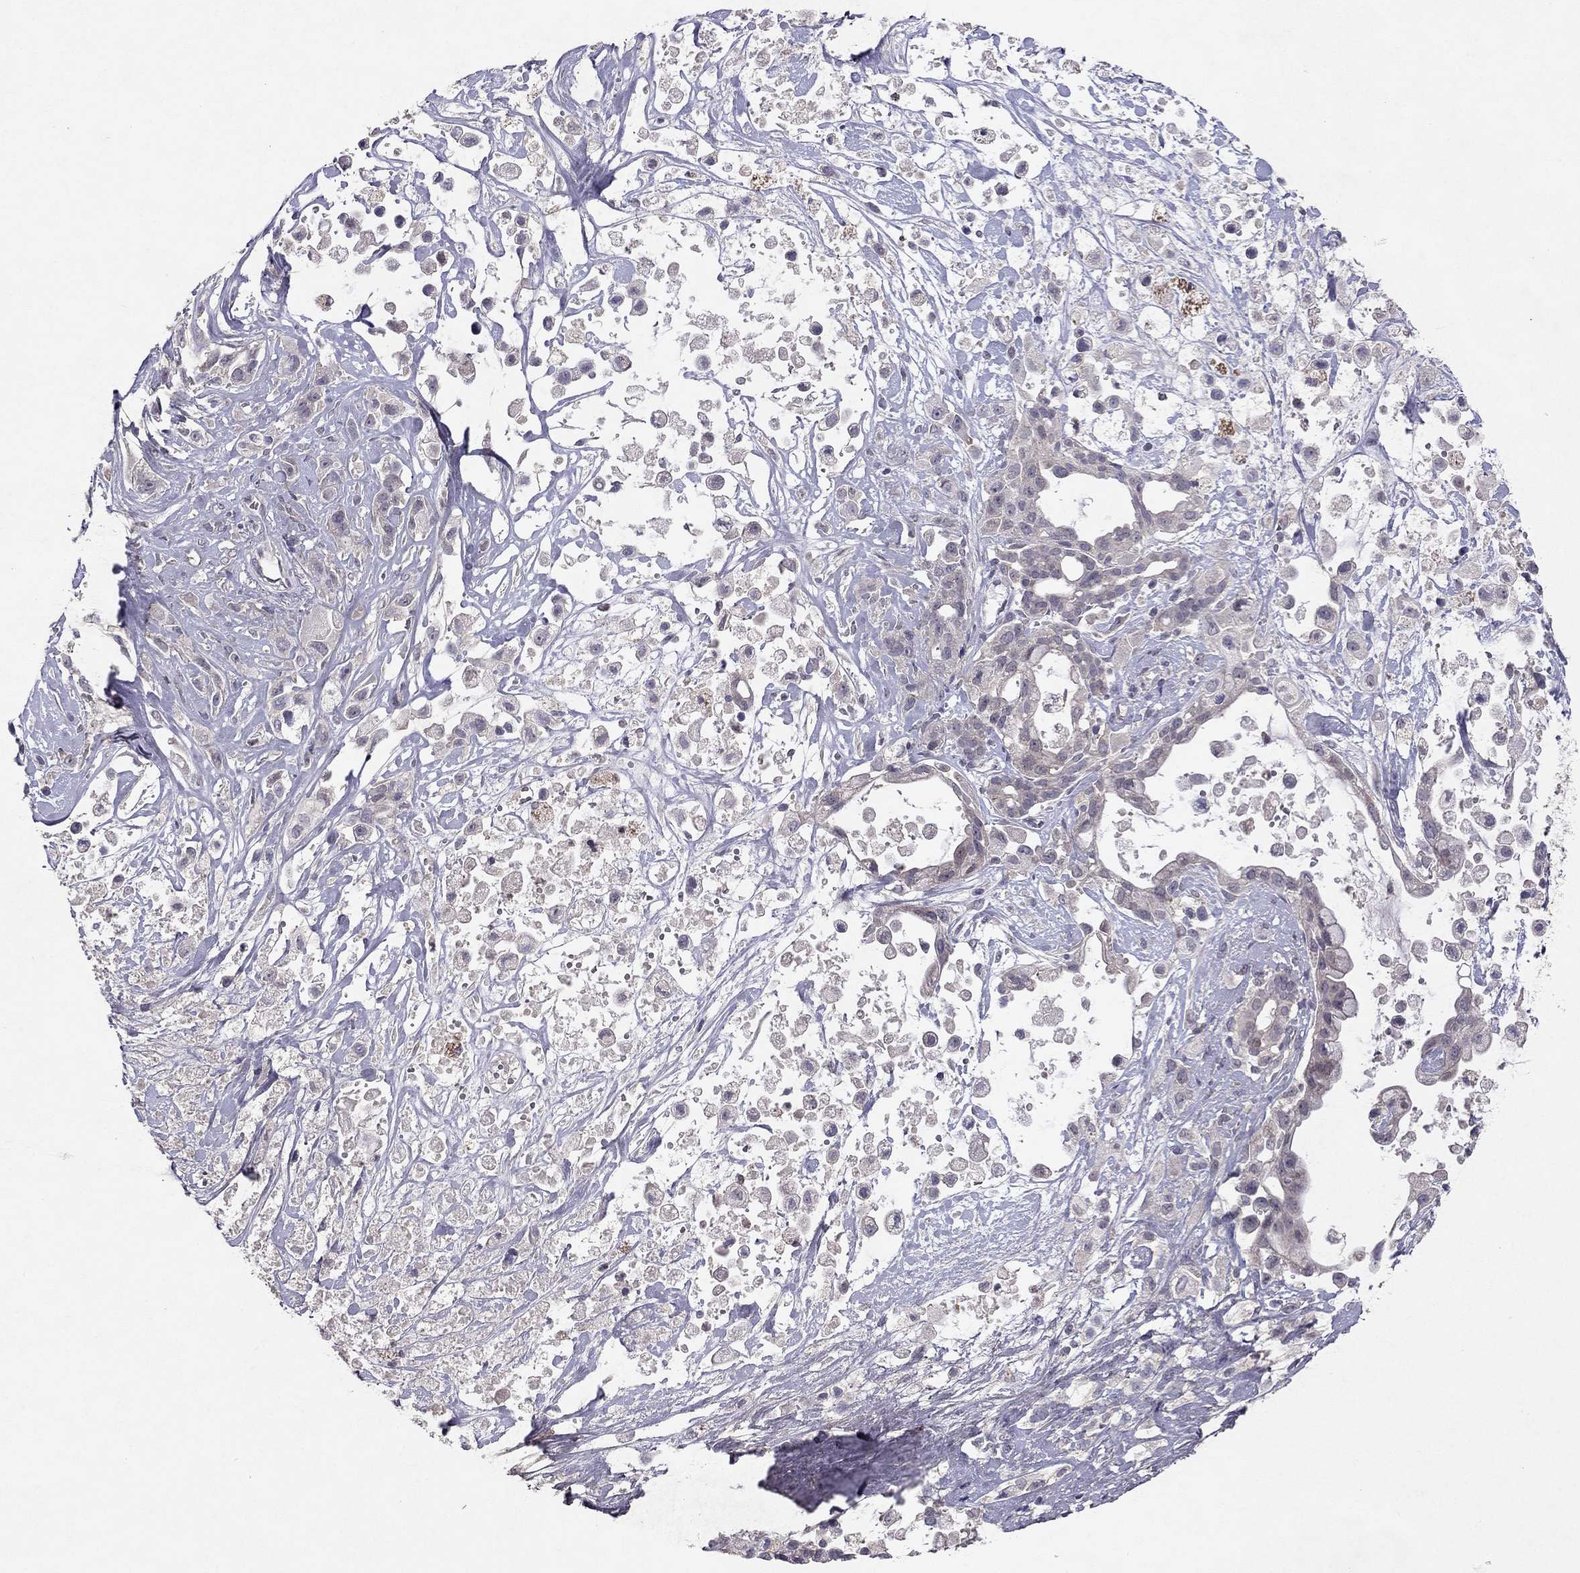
{"staining": {"intensity": "negative", "quantity": "none", "location": "none"}, "tissue": "pancreatic cancer", "cell_type": "Tumor cells", "image_type": "cancer", "snomed": [{"axis": "morphology", "description": "Adenocarcinoma, NOS"}, {"axis": "topography", "description": "Pancreas"}], "caption": "High power microscopy micrograph of an IHC histopathology image of adenocarcinoma (pancreatic), revealing no significant expression in tumor cells.", "gene": "ESR2", "patient": {"sex": "male", "age": 44}}